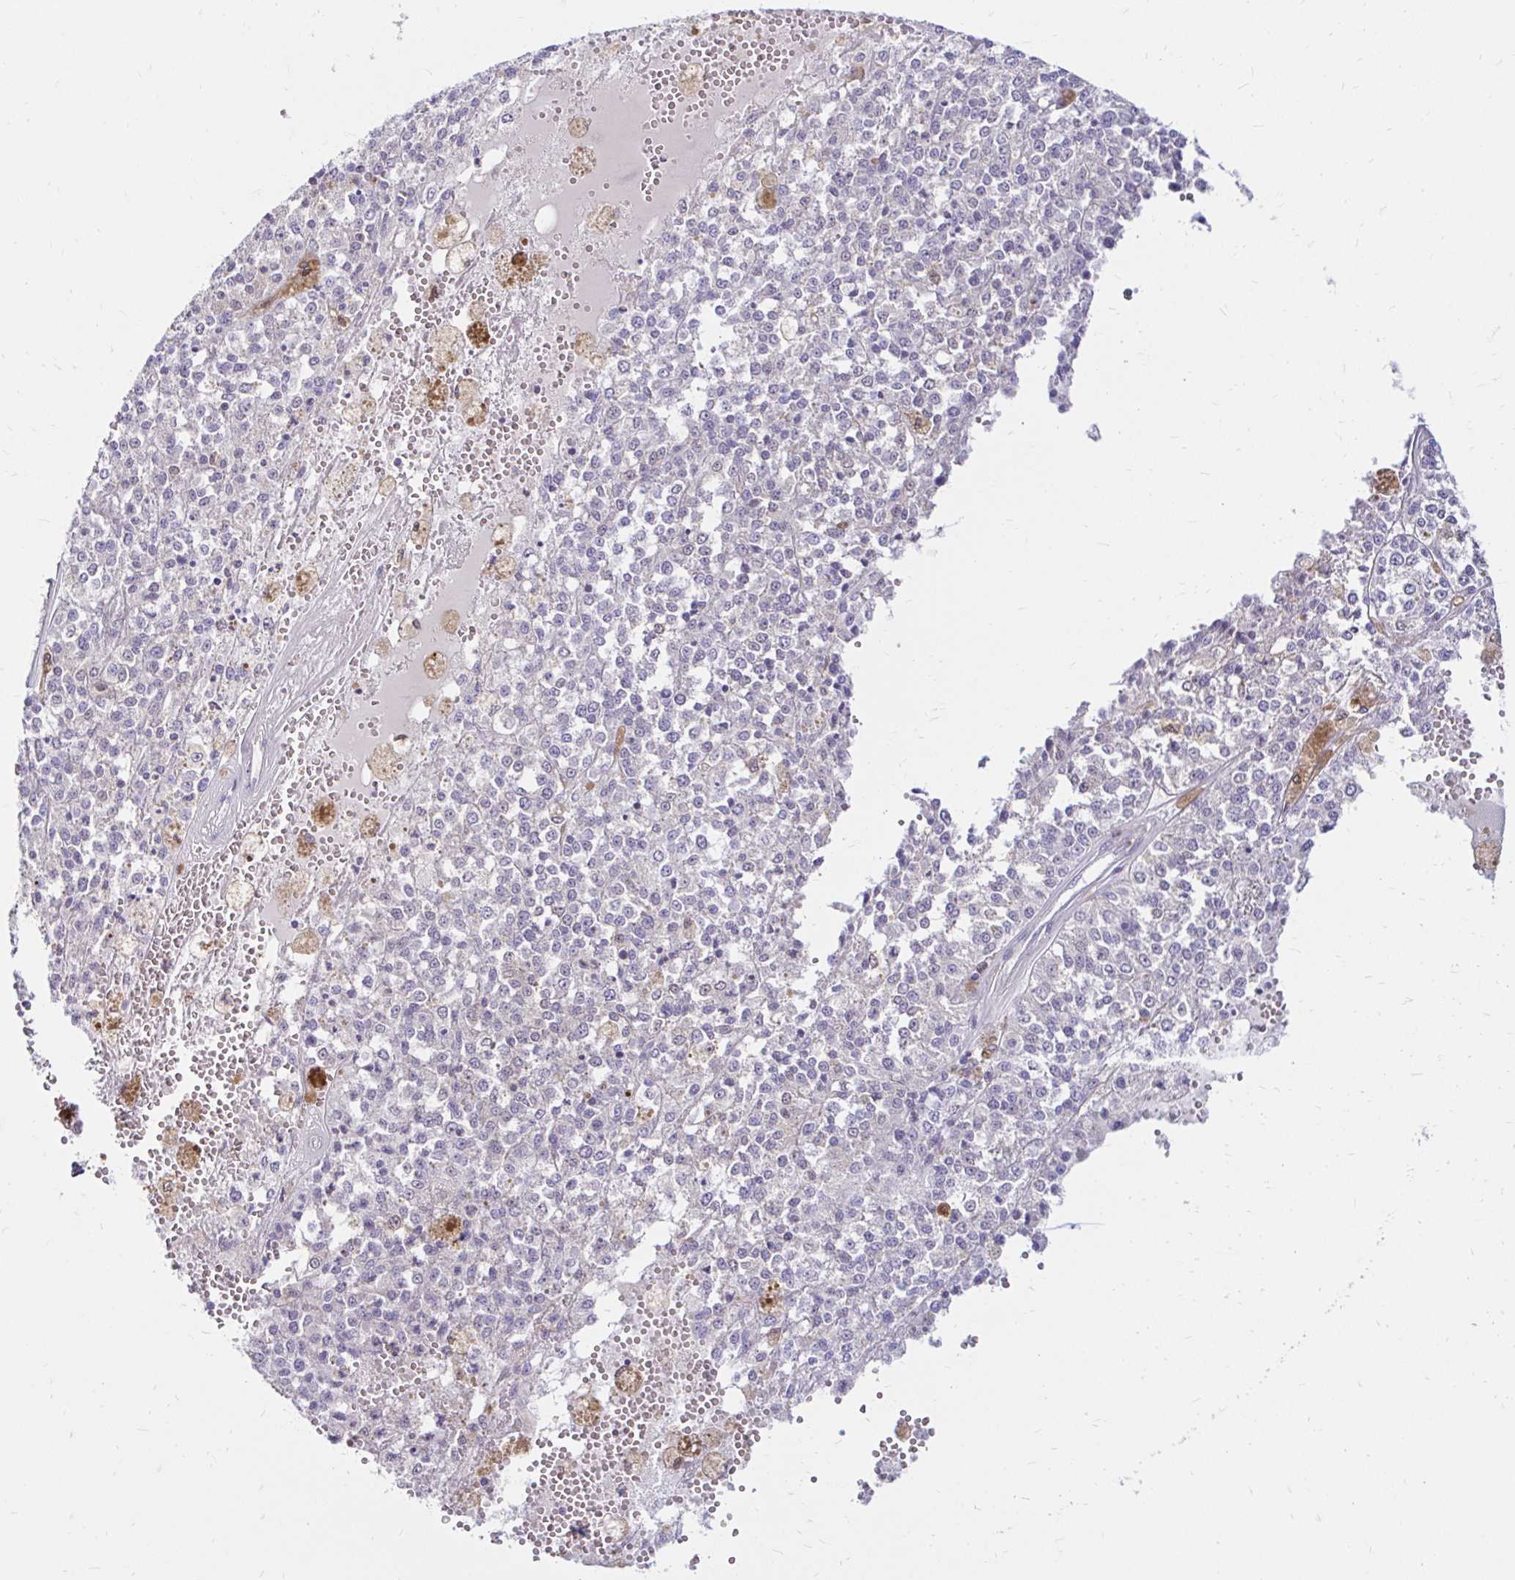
{"staining": {"intensity": "negative", "quantity": "none", "location": "none"}, "tissue": "melanoma", "cell_type": "Tumor cells", "image_type": "cancer", "snomed": [{"axis": "morphology", "description": "Malignant melanoma, Metastatic site"}, {"axis": "topography", "description": "Lymph node"}], "caption": "An immunohistochemistry (IHC) micrograph of melanoma is shown. There is no staining in tumor cells of melanoma. (Brightfield microscopy of DAB immunohistochemistry (IHC) at high magnification).", "gene": "PYCARD", "patient": {"sex": "female", "age": 64}}